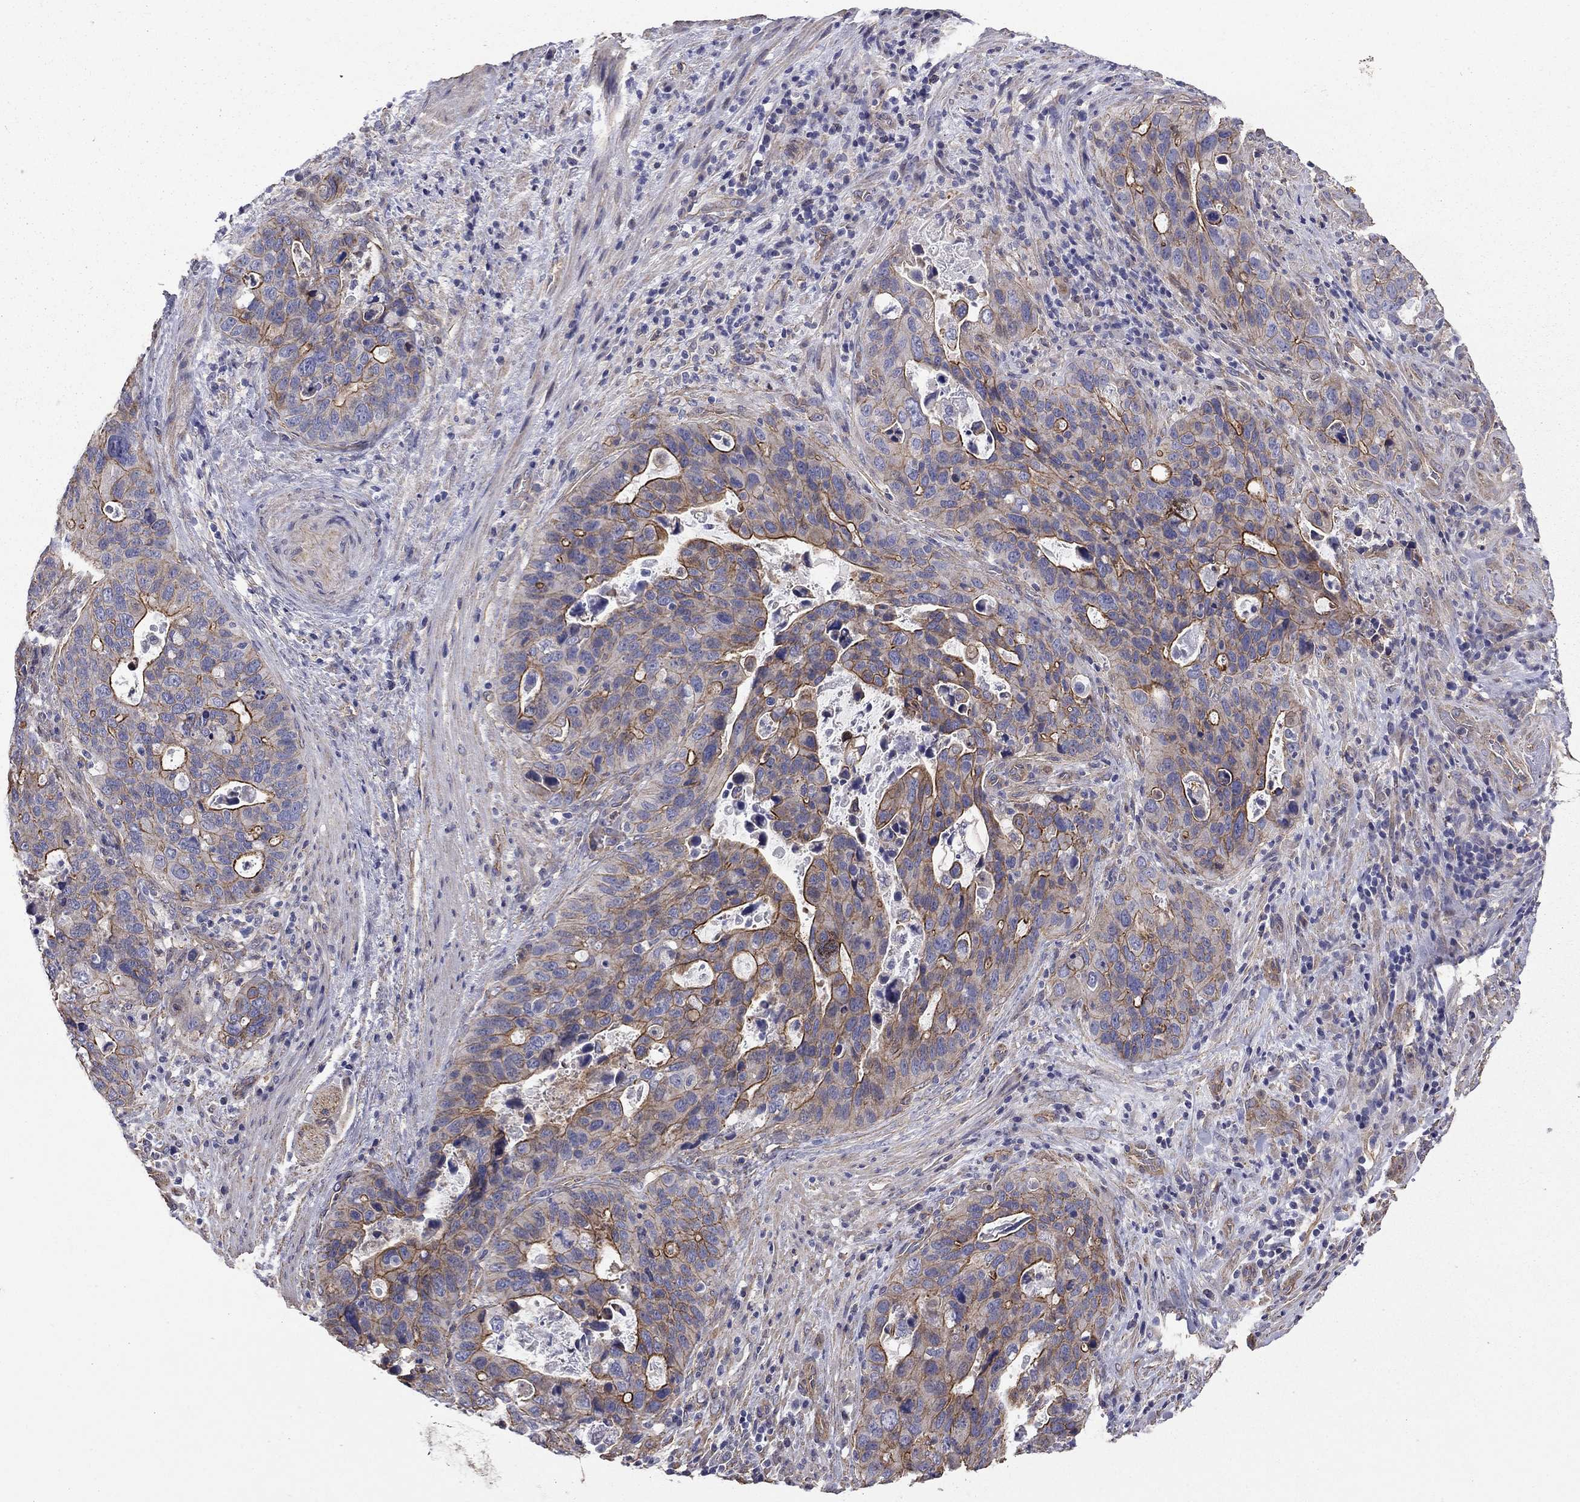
{"staining": {"intensity": "strong", "quantity": "25%-75%", "location": "cytoplasmic/membranous"}, "tissue": "stomach cancer", "cell_type": "Tumor cells", "image_type": "cancer", "snomed": [{"axis": "morphology", "description": "Adenocarcinoma, NOS"}, {"axis": "topography", "description": "Stomach"}], "caption": "High-magnification brightfield microscopy of stomach cancer (adenocarcinoma) stained with DAB (3,3'-diaminobenzidine) (brown) and counterstained with hematoxylin (blue). tumor cells exhibit strong cytoplasmic/membranous positivity is present in approximately25%-75% of cells.", "gene": "TCHH", "patient": {"sex": "male", "age": 54}}